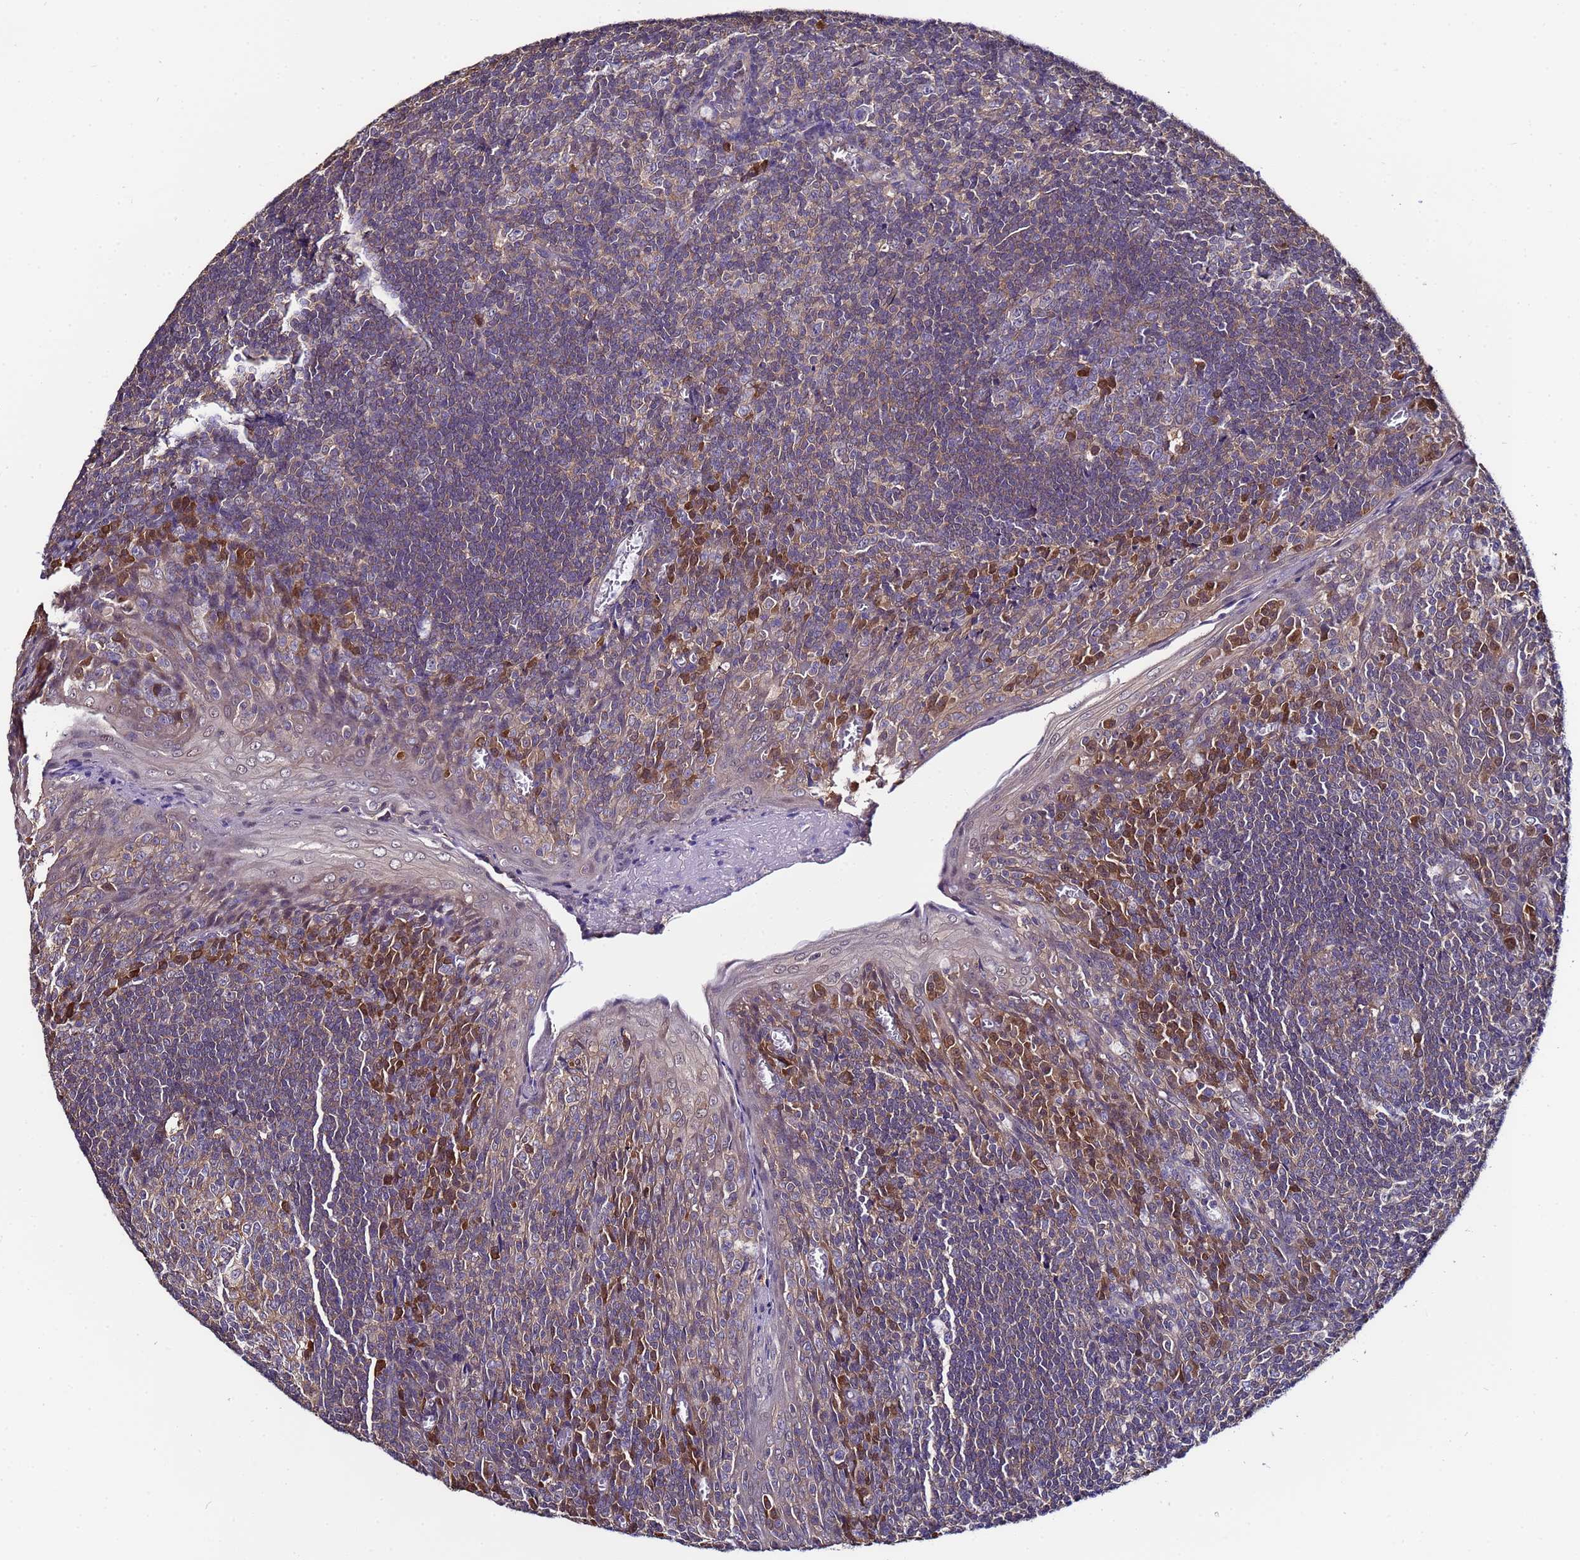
{"staining": {"intensity": "weak", "quantity": "<25%", "location": "cytoplasmic/membranous"}, "tissue": "tonsil", "cell_type": "Germinal center cells", "image_type": "normal", "snomed": [{"axis": "morphology", "description": "Normal tissue, NOS"}, {"axis": "topography", "description": "Tonsil"}], "caption": "This is an immunohistochemistry histopathology image of unremarkable human tonsil. There is no expression in germinal center cells.", "gene": "NAXE", "patient": {"sex": "male", "age": 27}}